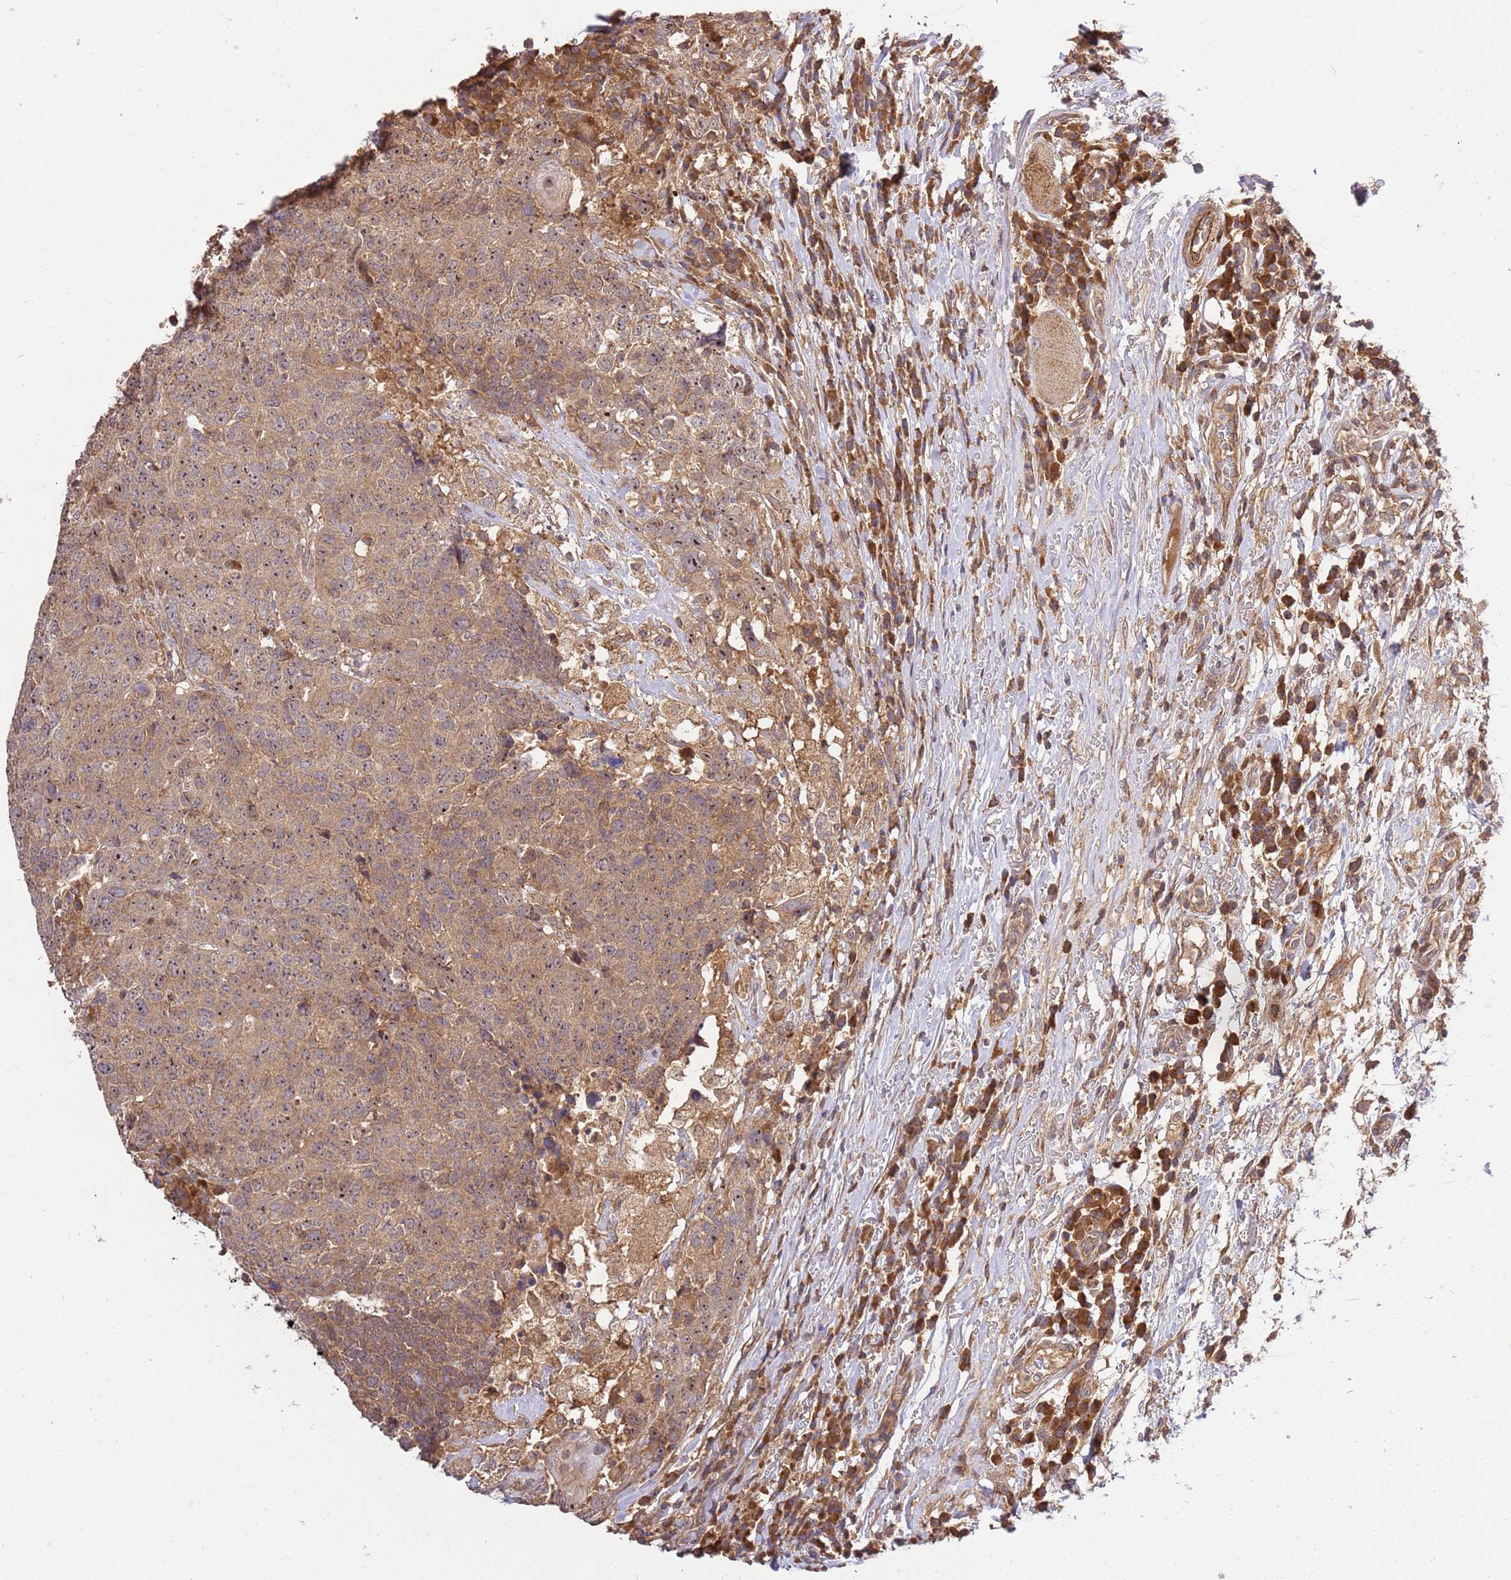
{"staining": {"intensity": "weak", "quantity": ">75%", "location": "cytoplasmic/membranous"}, "tissue": "head and neck cancer", "cell_type": "Tumor cells", "image_type": "cancer", "snomed": [{"axis": "morphology", "description": "Normal tissue, NOS"}, {"axis": "morphology", "description": "Squamous cell carcinoma, NOS"}, {"axis": "topography", "description": "Skeletal muscle"}, {"axis": "topography", "description": "Vascular tissue"}, {"axis": "topography", "description": "Peripheral nerve tissue"}, {"axis": "topography", "description": "Head-Neck"}], "caption": "IHC (DAB) staining of human head and neck cancer (squamous cell carcinoma) shows weak cytoplasmic/membranous protein expression in about >75% of tumor cells.", "gene": "GAREM1", "patient": {"sex": "male", "age": 66}}